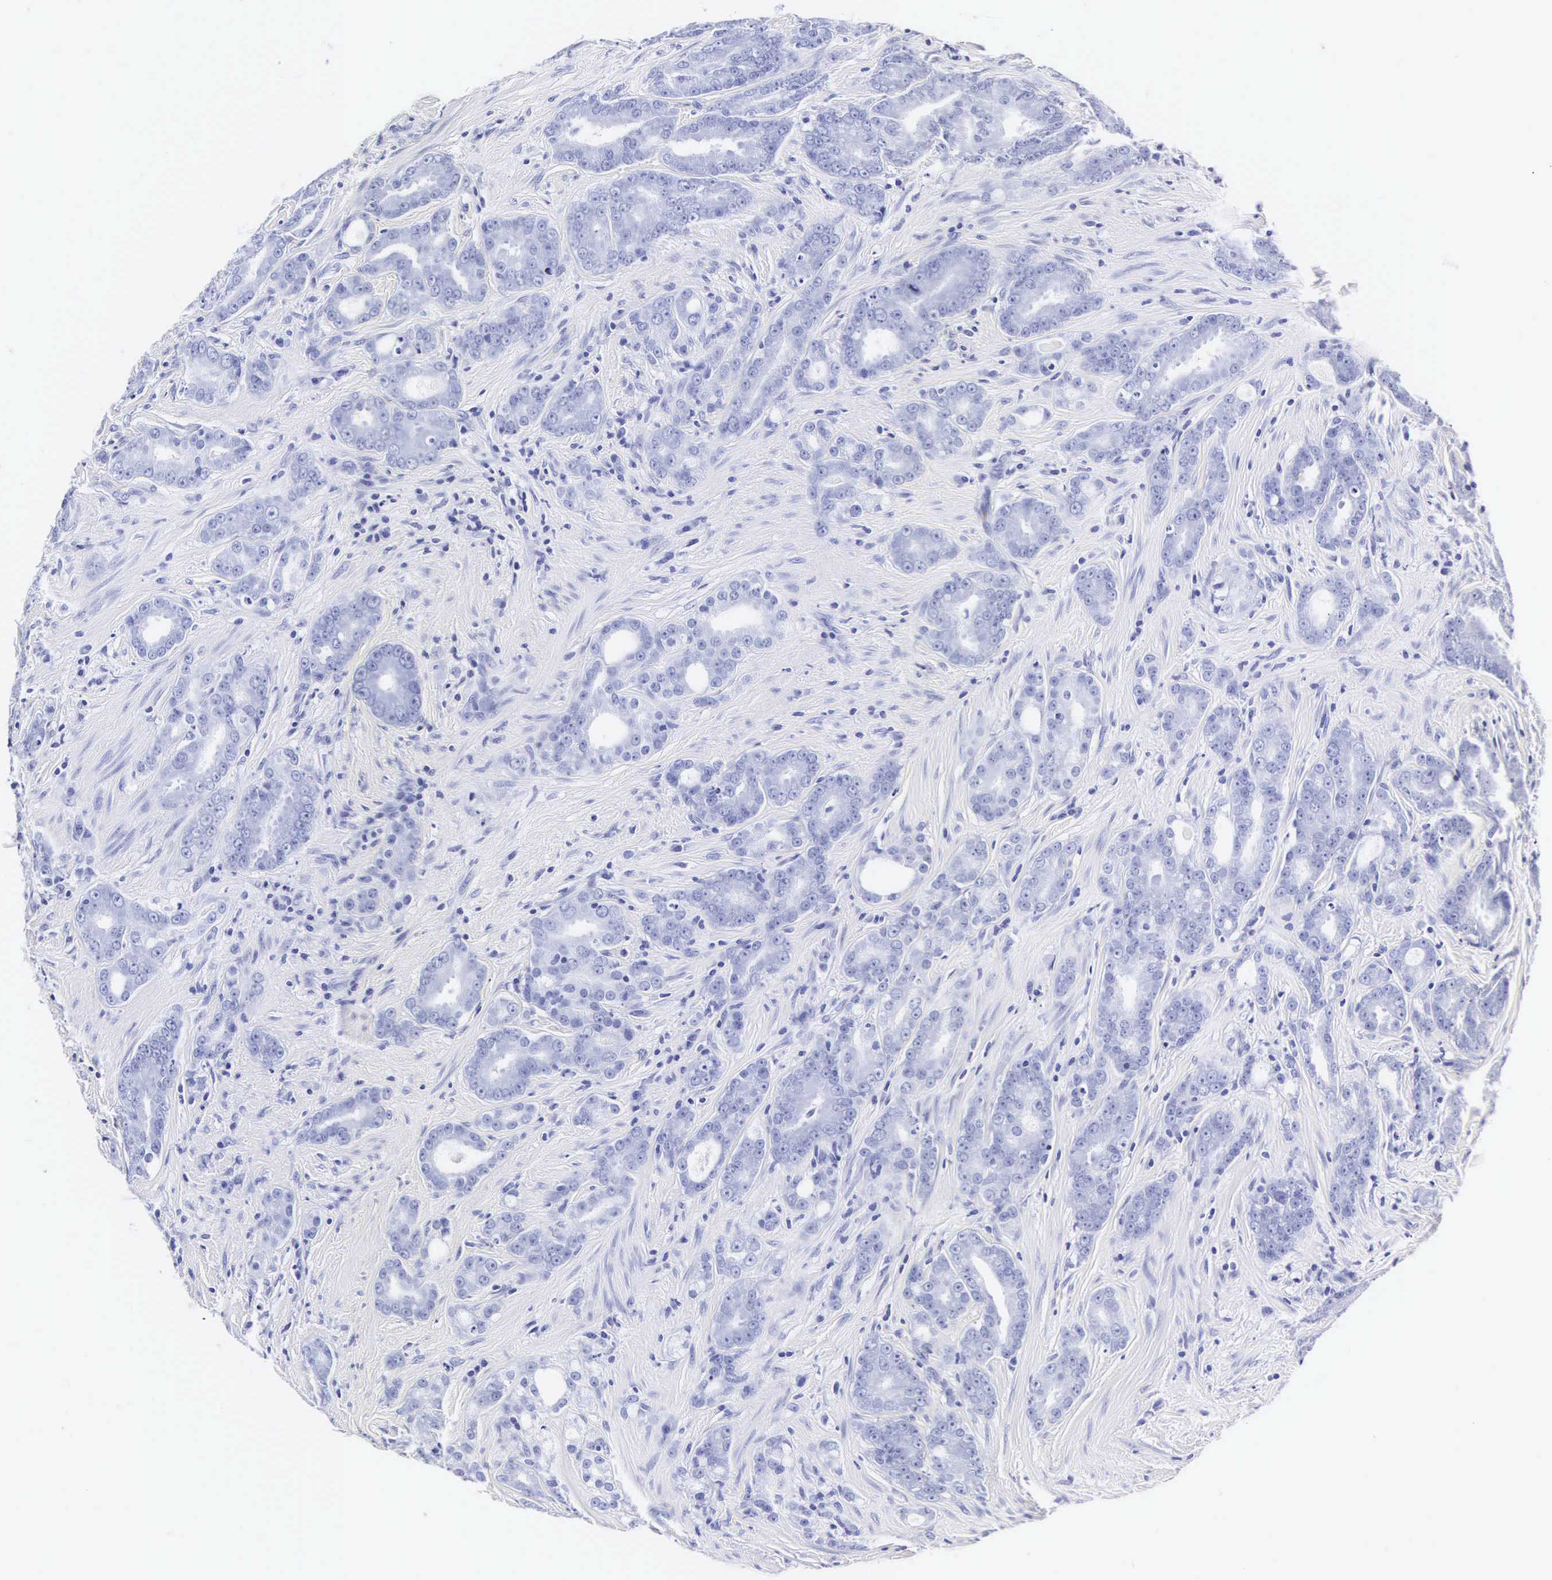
{"staining": {"intensity": "negative", "quantity": "none", "location": "none"}, "tissue": "prostate cancer", "cell_type": "Tumor cells", "image_type": "cancer", "snomed": [{"axis": "morphology", "description": "Adenocarcinoma, Medium grade"}, {"axis": "topography", "description": "Prostate"}], "caption": "An image of adenocarcinoma (medium-grade) (prostate) stained for a protein shows no brown staining in tumor cells. (DAB IHC with hematoxylin counter stain).", "gene": "INS", "patient": {"sex": "male", "age": 59}}